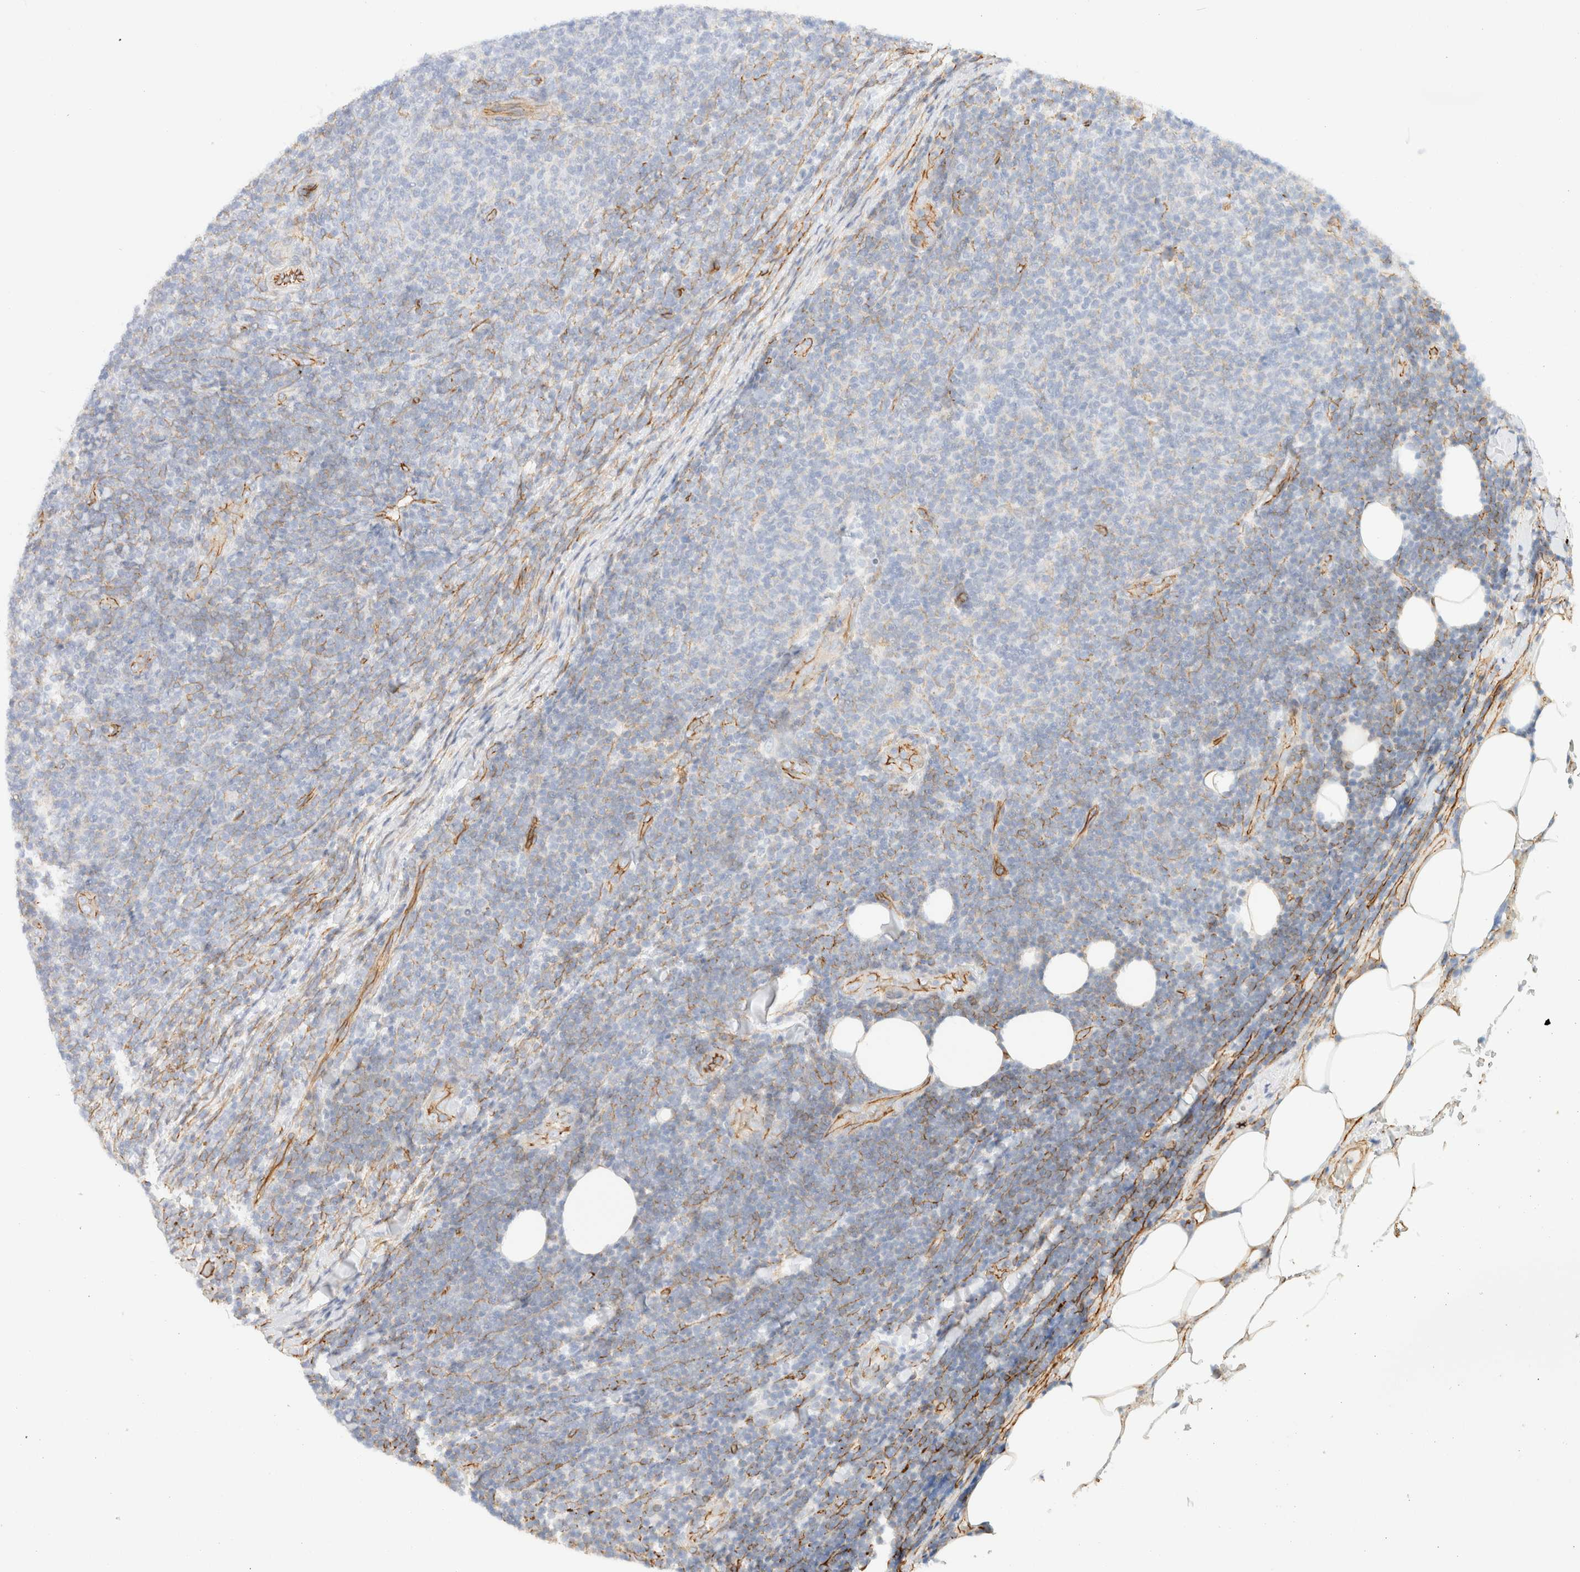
{"staining": {"intensity": "negative", "quantity": "none", "location": "none"}, "tissue": "lymphoma", "cell_type": "Tumor cells", "image_type": "cancer", "snomed": [{"axis": "morphology", "description": "Malignant lymphoma, non-Hodgkin's type, Low grade"}, {"axis": "topography", "description": "Lymph node"}], "caption": "Malignant lymphoma, non-Hodgkin's type (low-grade) stained for a protein using immunohistochemistry reveals no expression tumor cells.", "gene": "CYB5R4", "patient": {"sex": "male", "age": 66}}